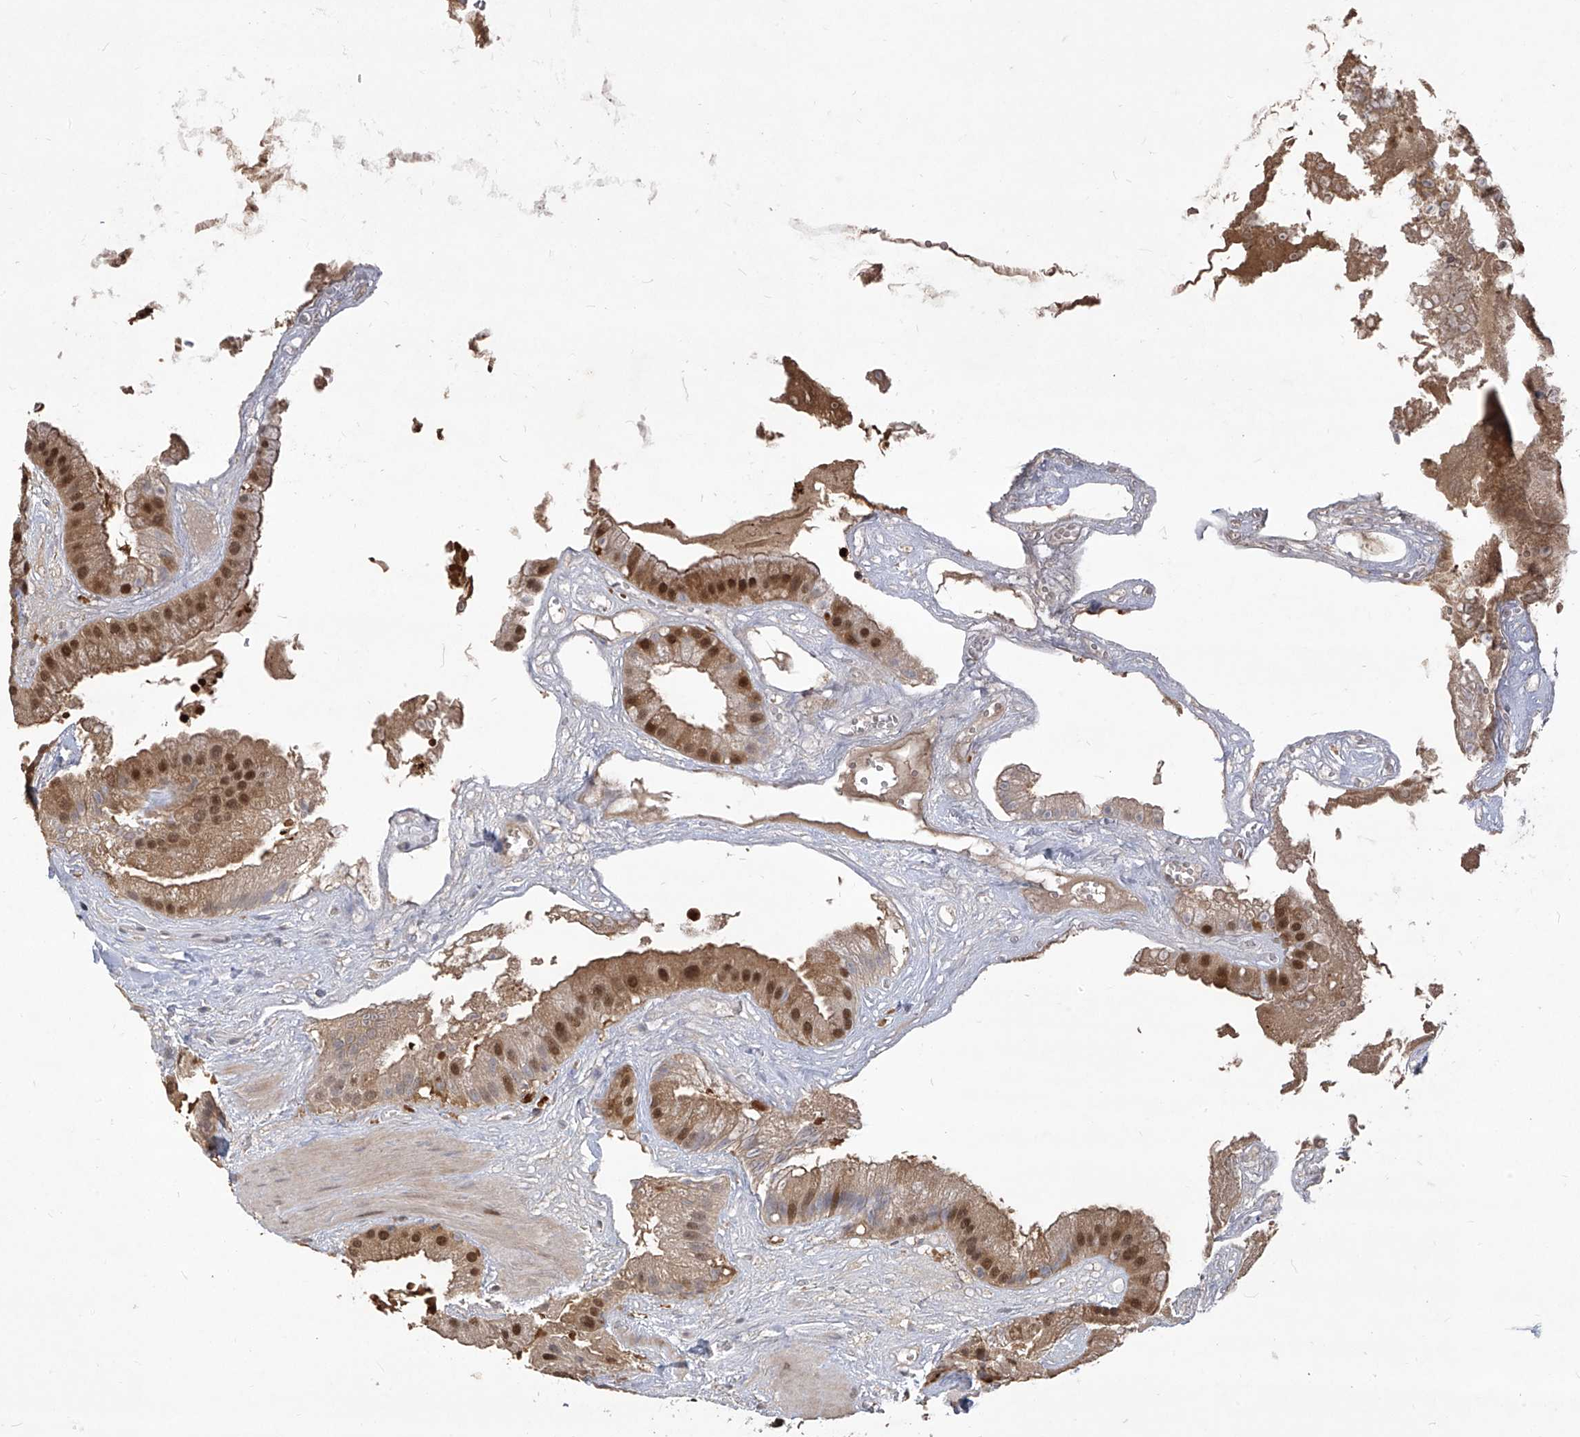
{"staining": {"intensity": "moderate", "quantity": ">75%", "location": "cytoplasmic/membranous,nuclear"}, "tissue": "gallbladder", "cell_type": "Glandular cells", "image_type": "normal", "snomed": [{"axis": "morphology", "description": "Normal tissue, NOS"}, {"axis": "topography", "description": "Gallbladder"}], "caption": "Gallbladder was stained to show a protein in brown. There is medium levels of moderate cytoplasmic/membranous,nuclear positivity in about >75% of glandular cells. The protein of interest is shown in brown color, while the nuclei are stained blue.", "gene": "PSMB1", "patient": {"sex": "male", "age": 55}}